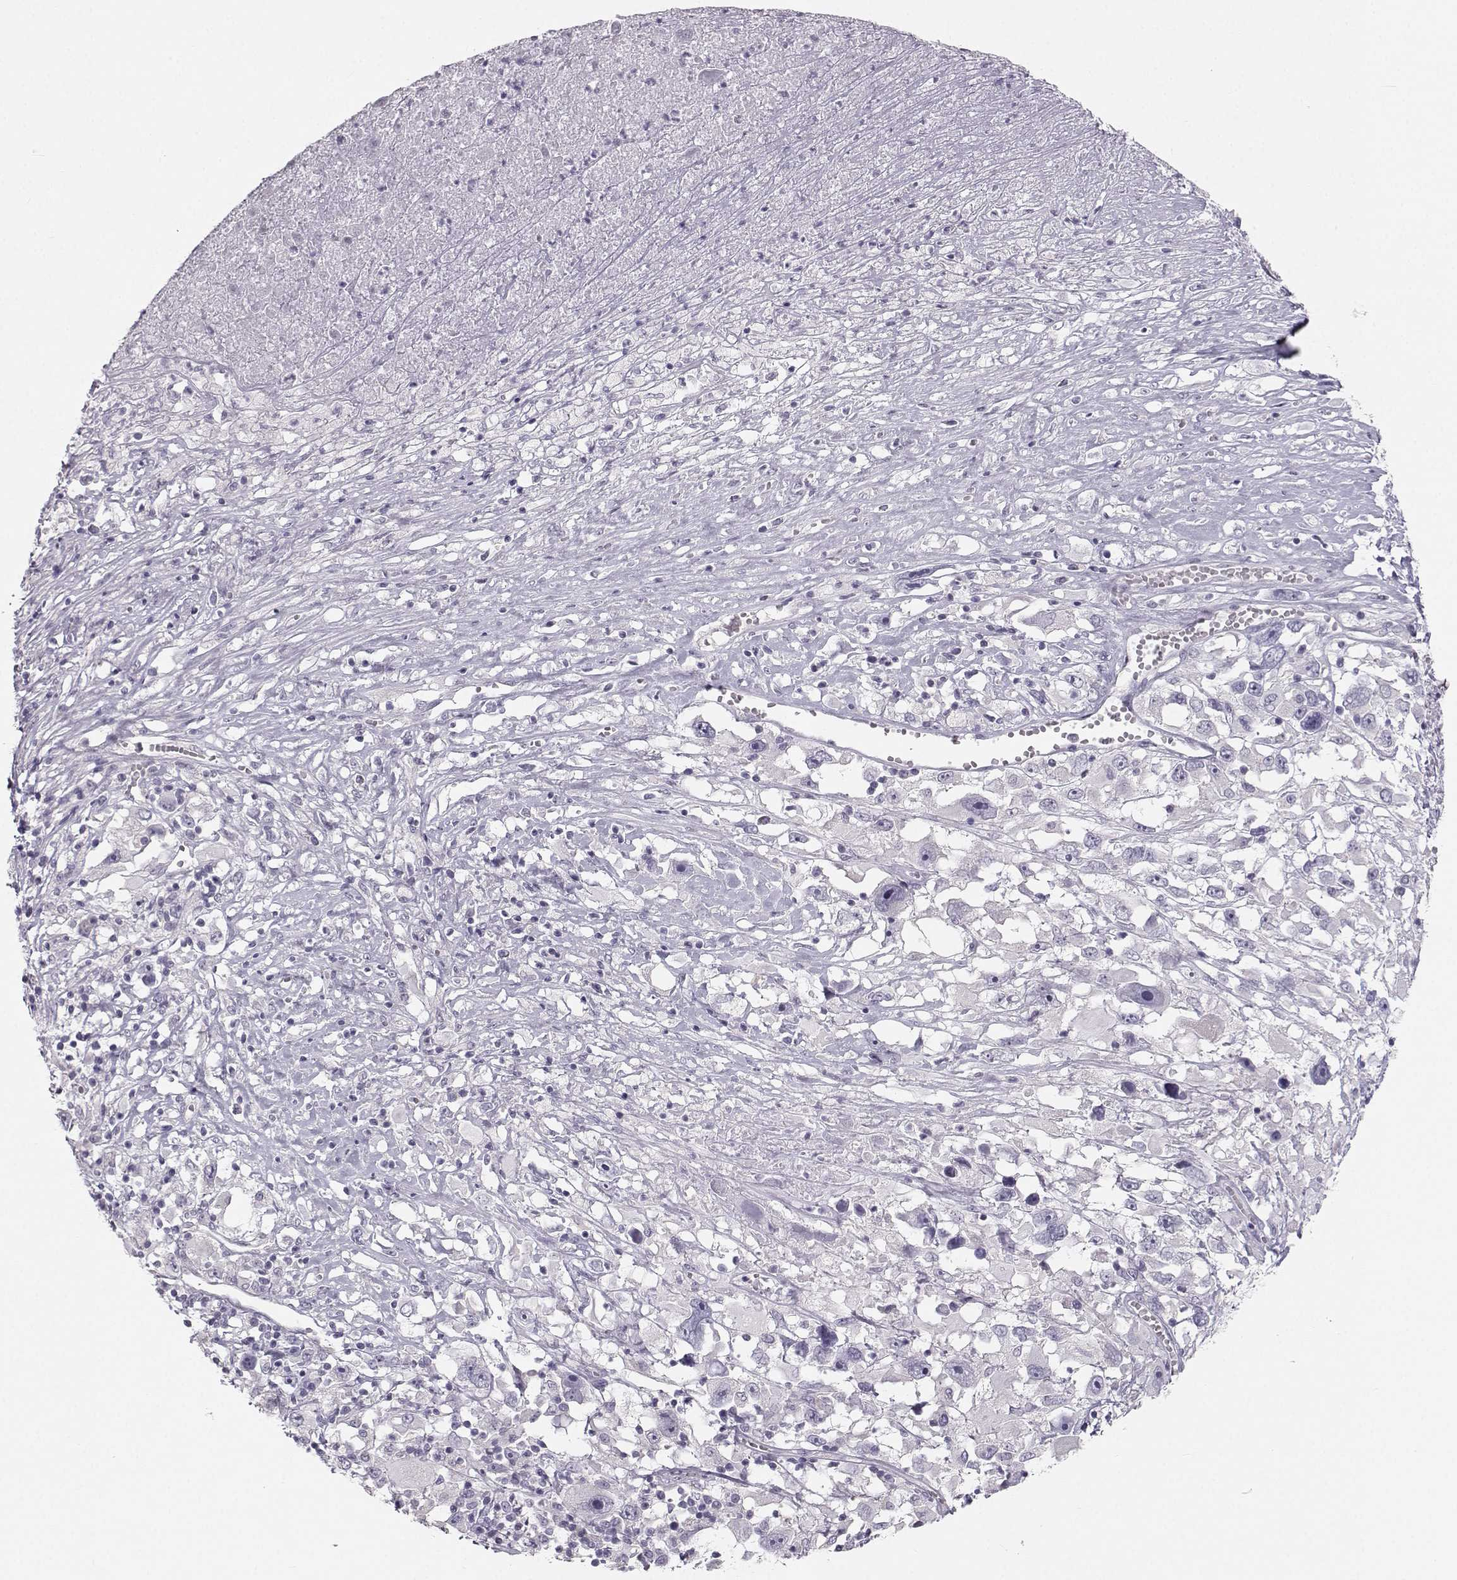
{"staining": {"intensity": "negative", "quantity": "none", "location": "none"}, "tissue": "melanoma", "cell_type": "Tumor cells", "image_type": "cancer", "snomed": [{"axis": "morphology", "description": "Malignant melanoma, Metastatic site"}, {"axis": "topography", "description": "Soft tissue"}], "caption": "IHC photomicrograph of neoplastic tissue: human melanoma stained with DAB exhibits no significant protein expression in tumor cells. (DAB (3,3'-diaminobenzidine) immunohistochemistry, high magnification).", "gene": "OIP5", "patient": {"sex": "male", "age": 50}}